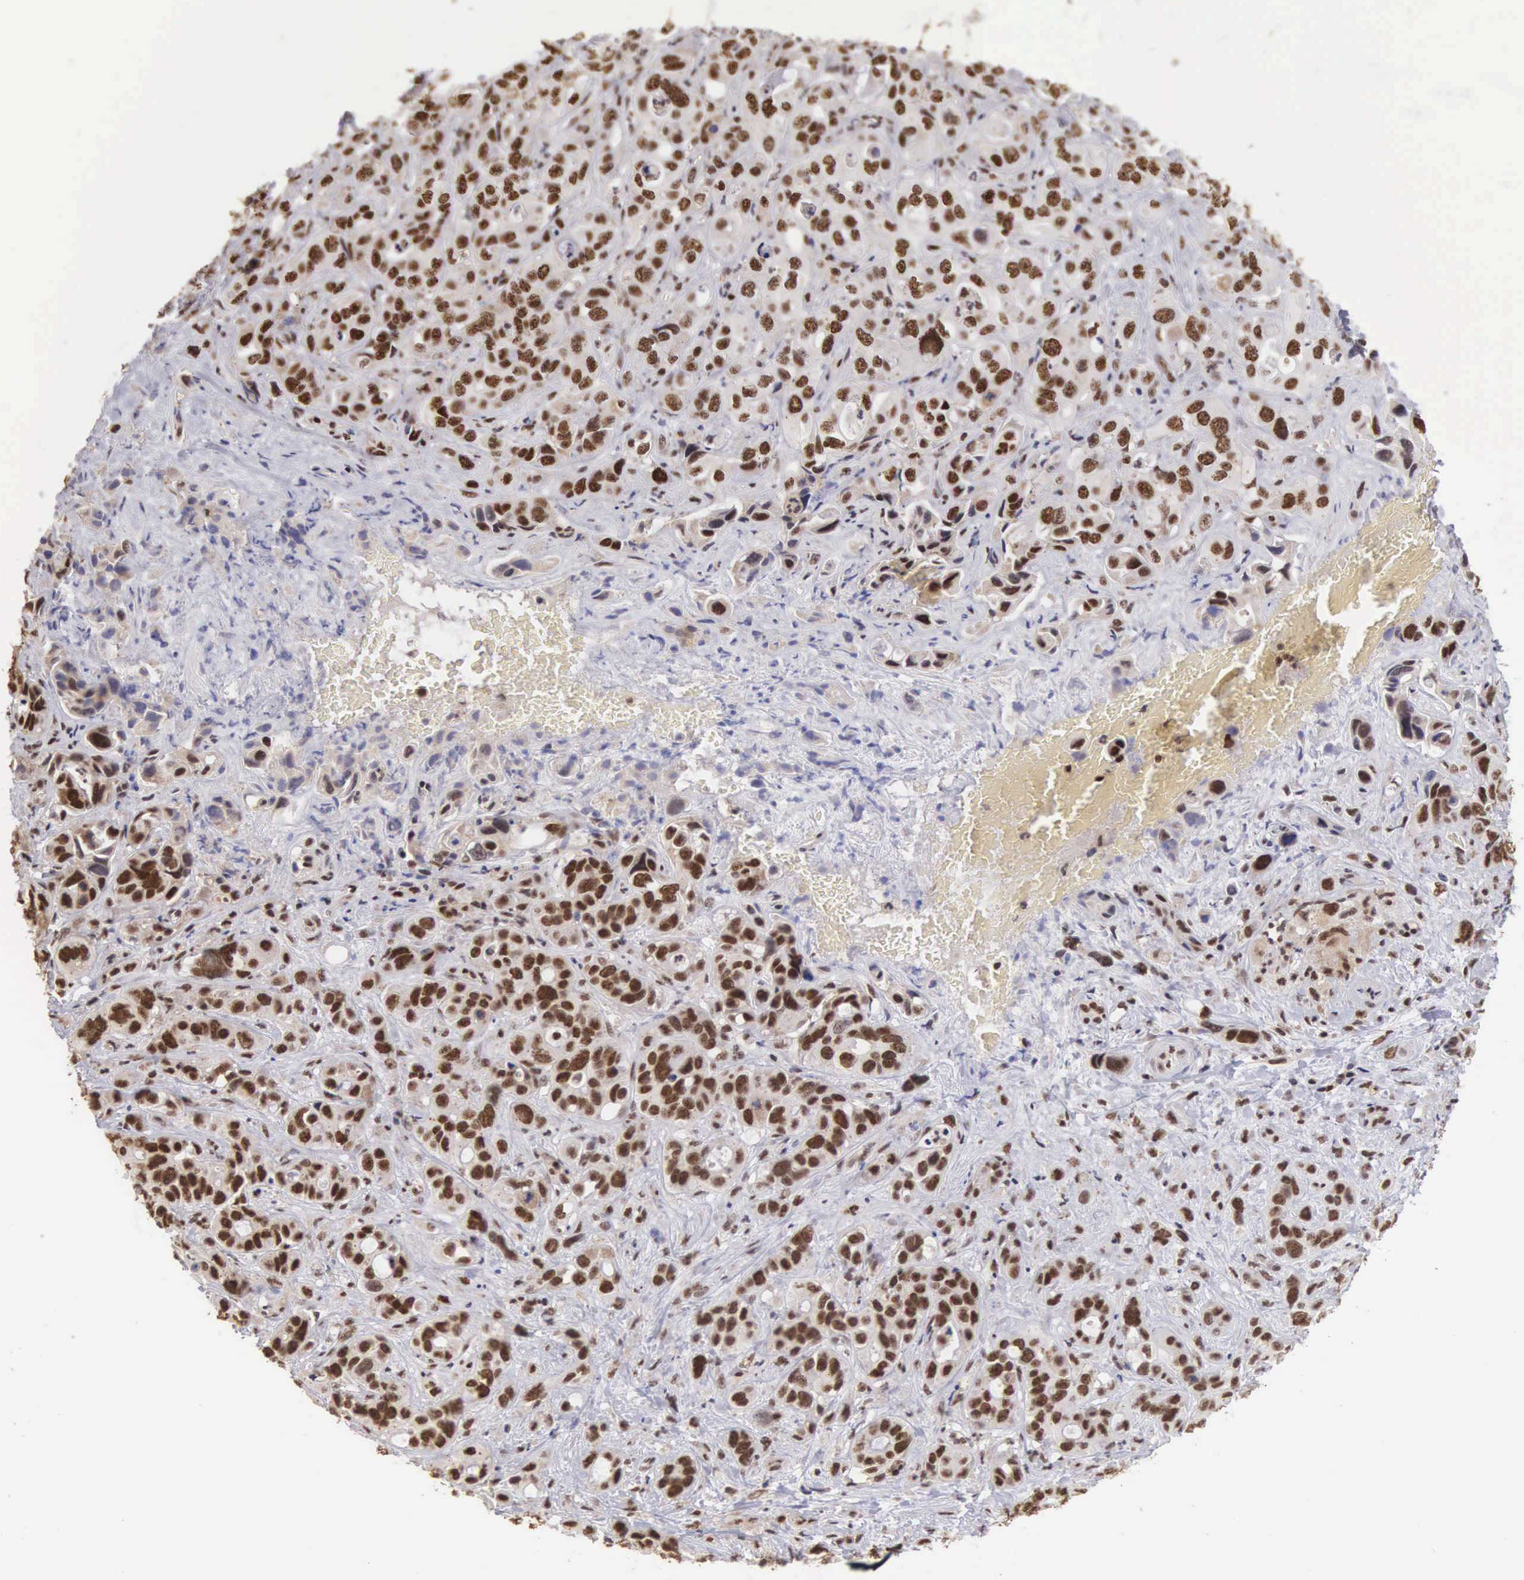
{"staining": {"intensity": "strong", "quantity": ">75%", "location": "nuclear"}, "tissue": "liver cancer", "cell_type": "Tumor cells", "image_type": "cancer", "snomed": [{"axis": "morphology", "description": "Cholangiocarcinoma"}, {"axis": "topography", "description": "Liver"}], "caption": "Protein expression analysis of liver cancer (cholangiocarcinoma) reveals strong nuclear expression in approximately >75% of tumor cells. Using DAB (brown) and hematoxylin (blue) stains, captured at high magnification using brightfield microscopy.", "gene": "HTATSF1", "patient": {"sex": "female", "age": 79}}